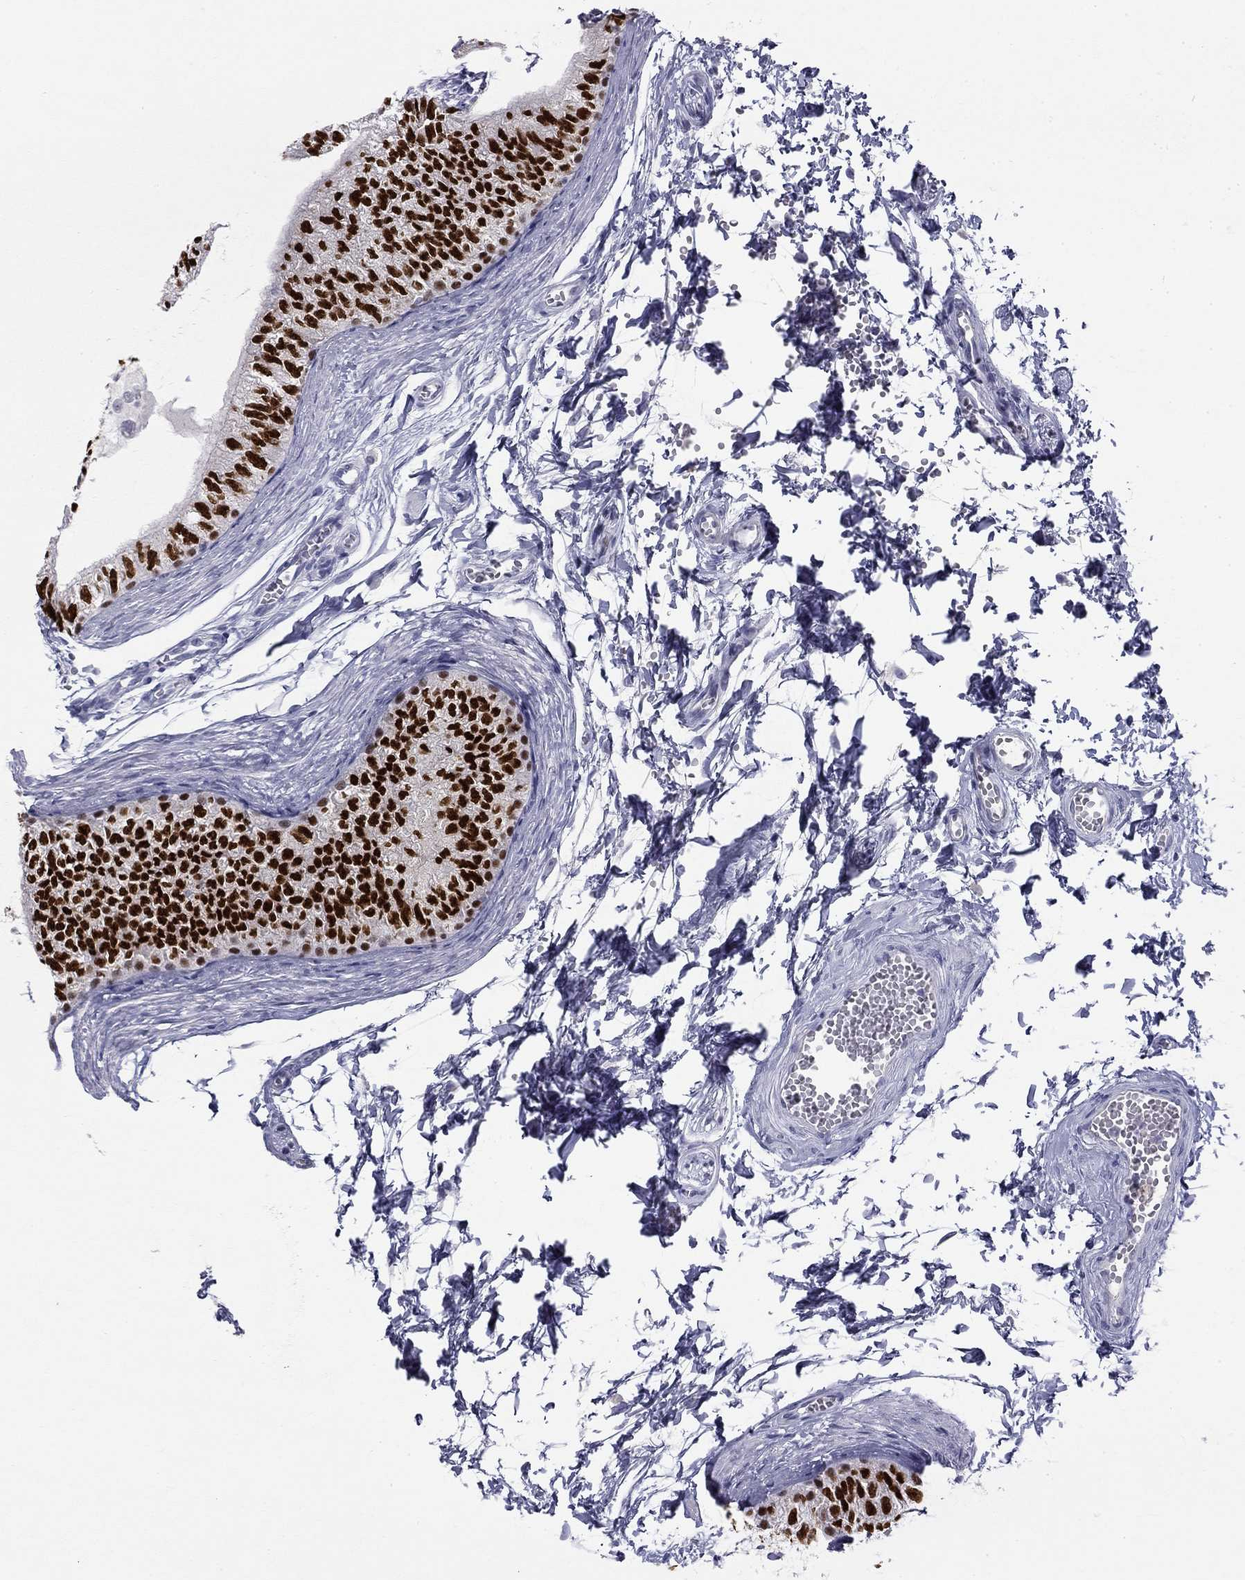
{"staining": {"intensity": "strong", "quantity": ">75%", "location": "nuclear"}, "tissue": "epididymis", "cell_type": "Glandular cells", "image_type": "normal", "snomed": [{"axis": "morphology", "description": "Normal tissue, NOS"}, {"axis": "topography", "description": "Epididymis"}], "caption": "About >75% of glandular cells in benign human epididymis show strong nuclear protein staining as visualized by brown immunohistochemical staining.", "gene": "TFAP2B", "patient": {"sex": "male", "age": 22}}